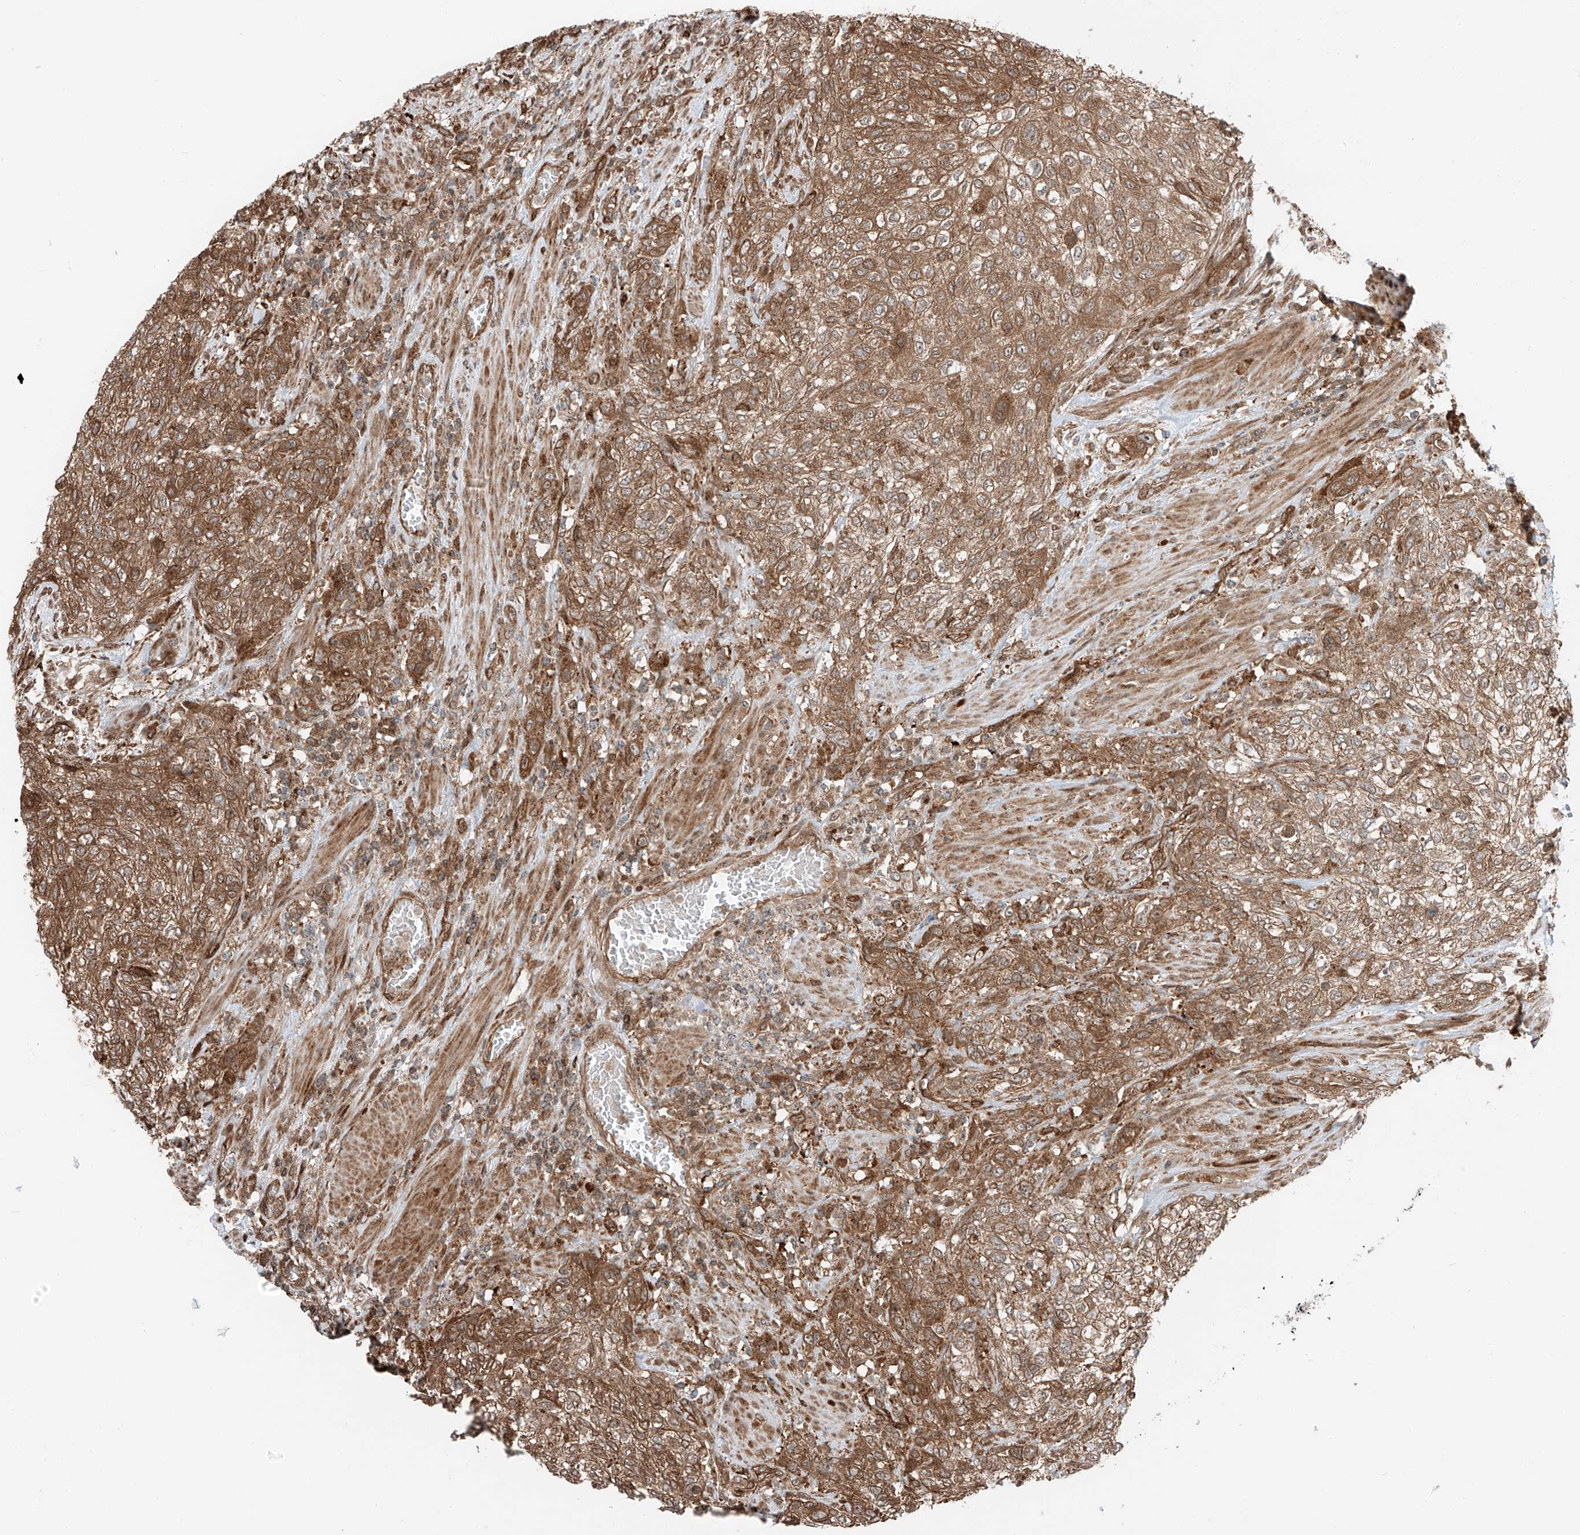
{"staining": {"intensity": "moderate", "quantity": ">75%", "location": "cytoplasmic/membranous,nuclear"}, "tissue": "urothelial cancer", "cell_type": "Tumor cells", "image_type": "cancer", "snomed": [{"axis": "morphology", "description": "Urothelial carcinoma, High grade"}, {"axis": "topography", "description": "Urinary bladder"}], "caption": "High-magnification brightfield microscopy of urothelial carcinoma (high-grade) stained with DAB (3,3'-diaminobenzidine) (brown) and counterstained with hematoxylin (blue). tumor cells exhibit moderate cytoplasmic/membranous and nuclear staining is seen in about>75% of cells. The staining was performed using DAB (3,3'-diaminobenzidine), with brown indicating positive protein expression. Nuclei are stained blue with hematoxylin.", "gene": "USP48", "patient": {"sex": "male", "age": 35}}